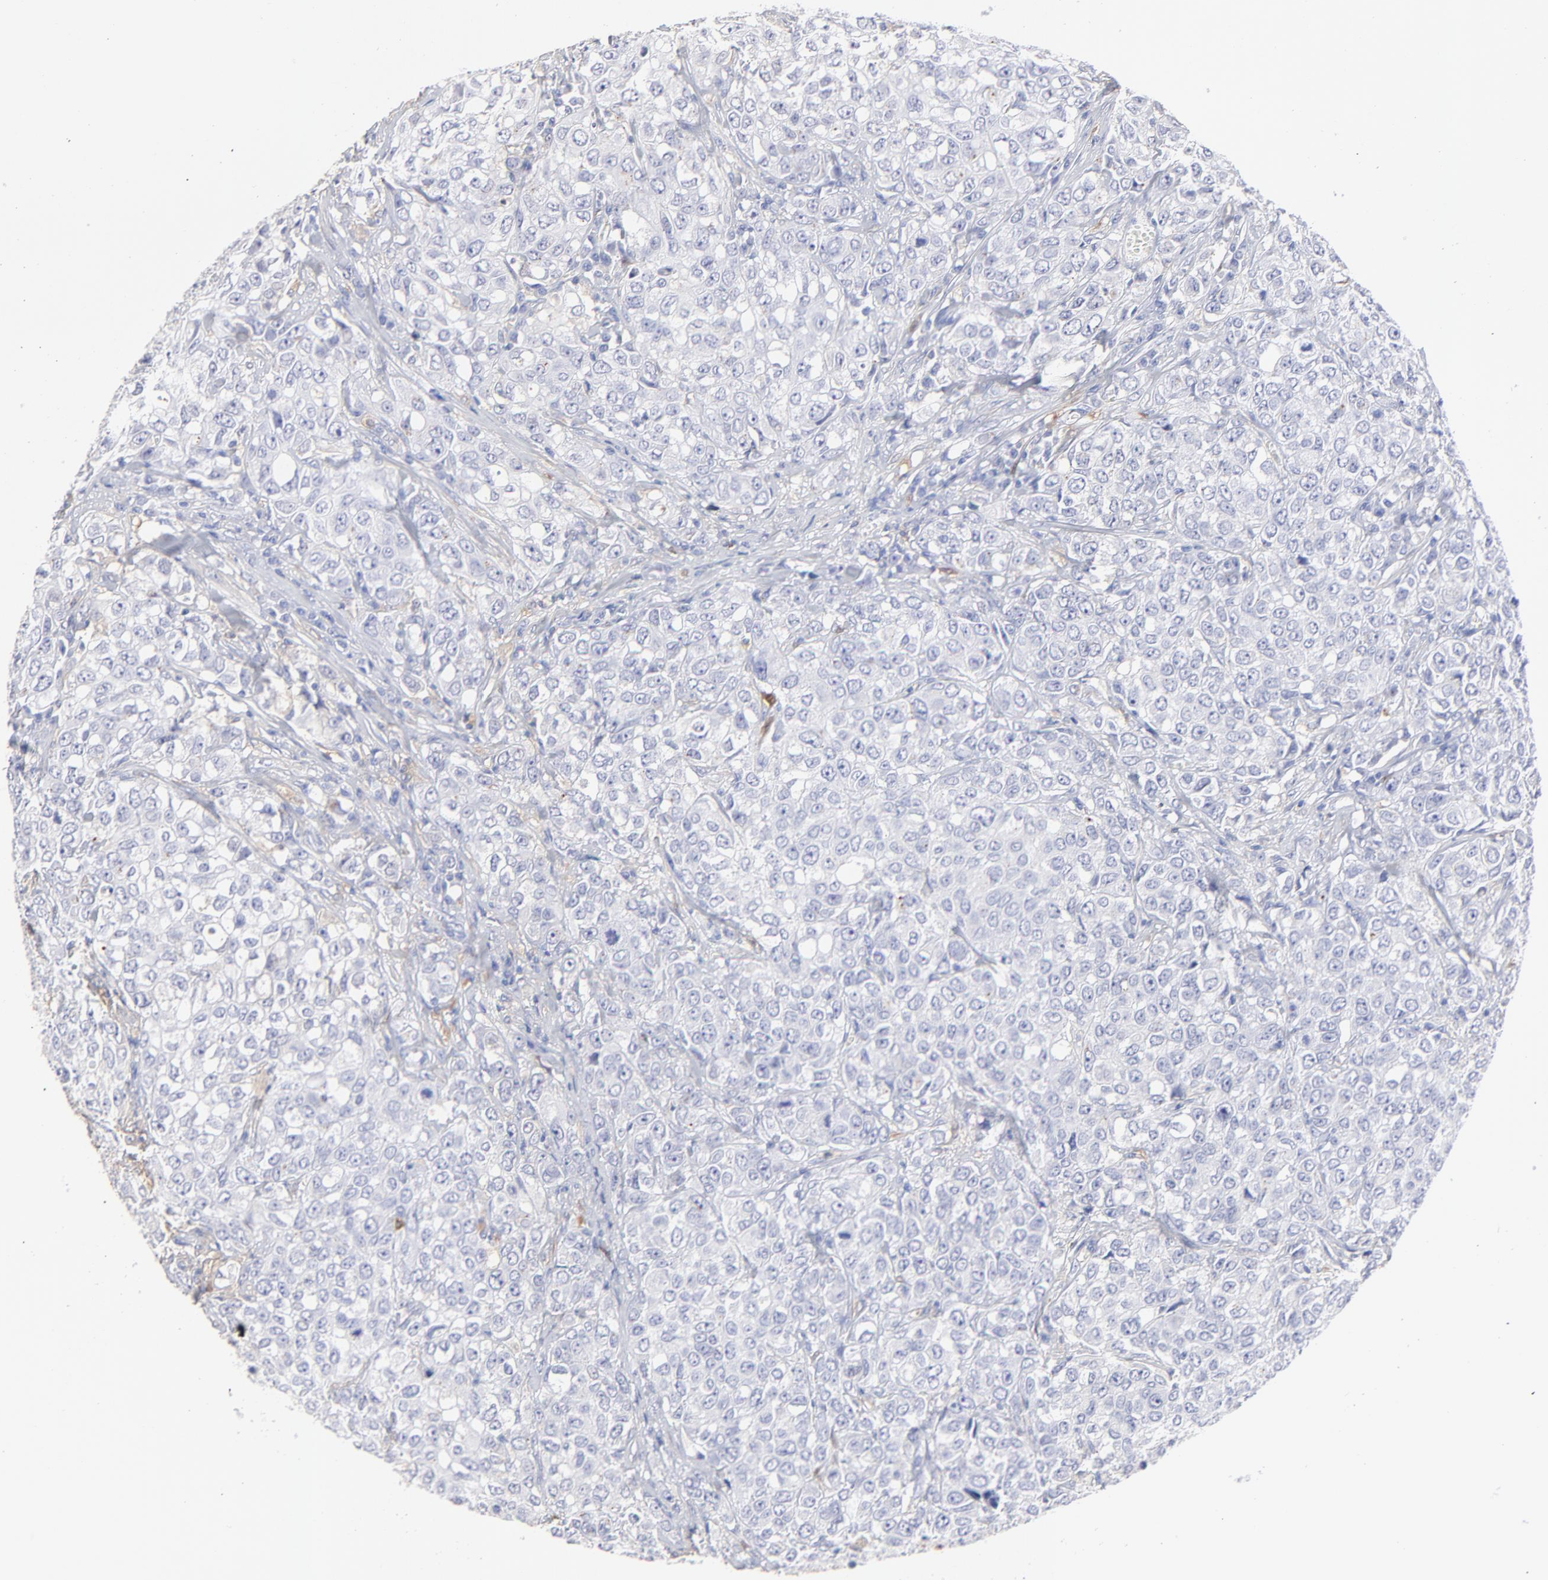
{"staining": {"intensity": "negative", "quantity": "none", "location": "none"}, "tissue": "urothelial cancer", "cell_type": "Tumor cells", "image_type": "cancer", "snomed": [{"axis": "morphology", "description": "Urothelial carcinoma, High grade"}, {"axis": "topography", "description": "Urinary bladder"}], "caption": "The immunohistochemistry histopathology image has no significant positivity in tumor cells of urothelial carcinoma (high-grade) tissue.", "gene": "SMARCA1", "patient": {"sex": "female", "age": 75}}